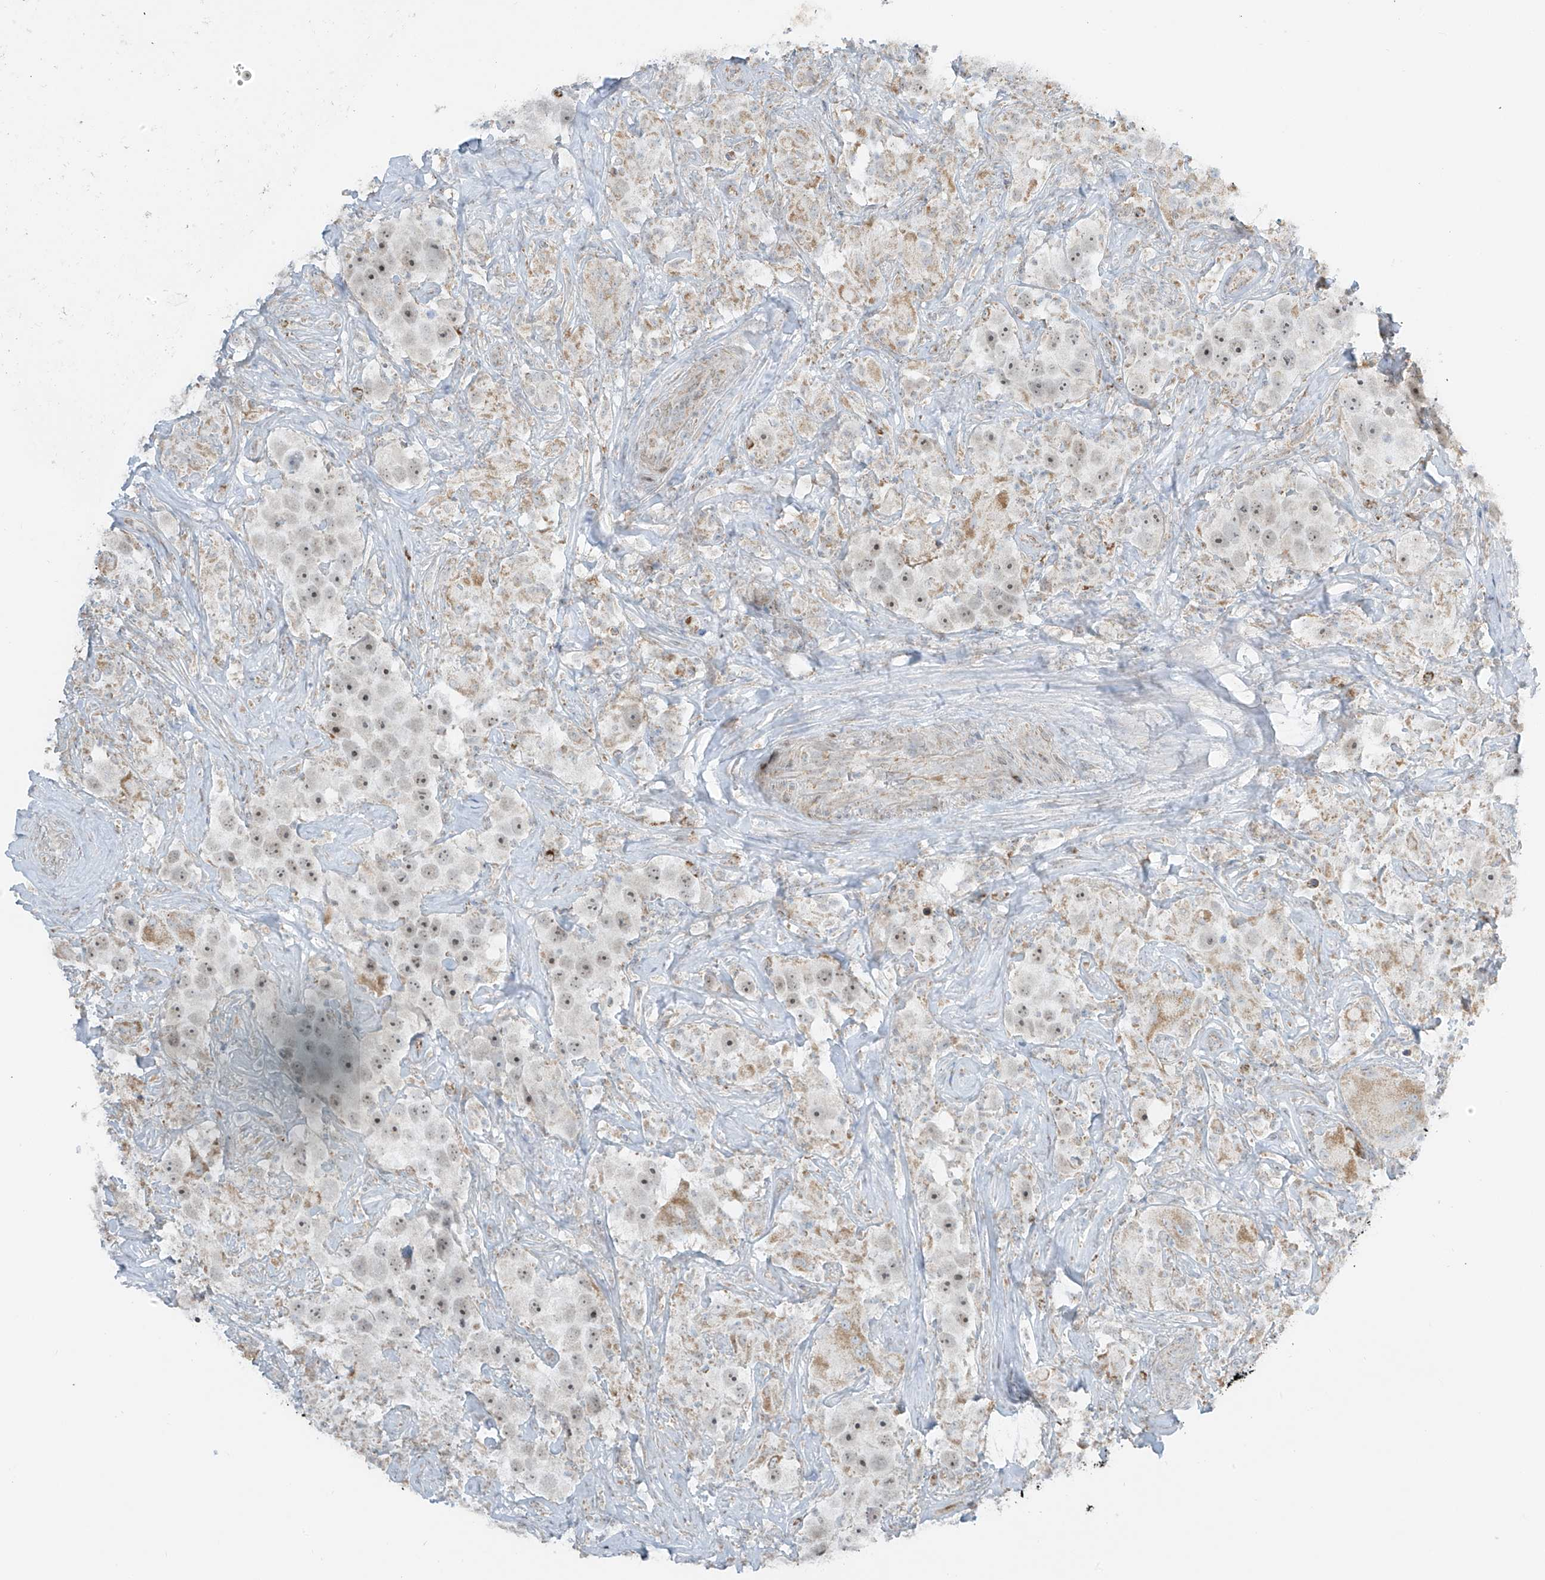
{"staining": {"intensity": "weak", "quantity": "<25%", "location": "nuclear"}, "tissue": "testis cancer", "cell_type": "Tumor cells", "image_type": "cancer", "snomed": [{"axis": "morphology", "description": "Seminoma, NOS"}, {"axis": "topography", "description": "Testis"}], "caption": "The histopathology image reveals no significant positivity in tumor cells of seminoma (testis). Brightfield microscopy of IHC stained with DAB (brown) and hematoxylin (blue), captured at high magnification.", "gene": "SMDT1", "patient": {"sex": "male", "age": 49}}